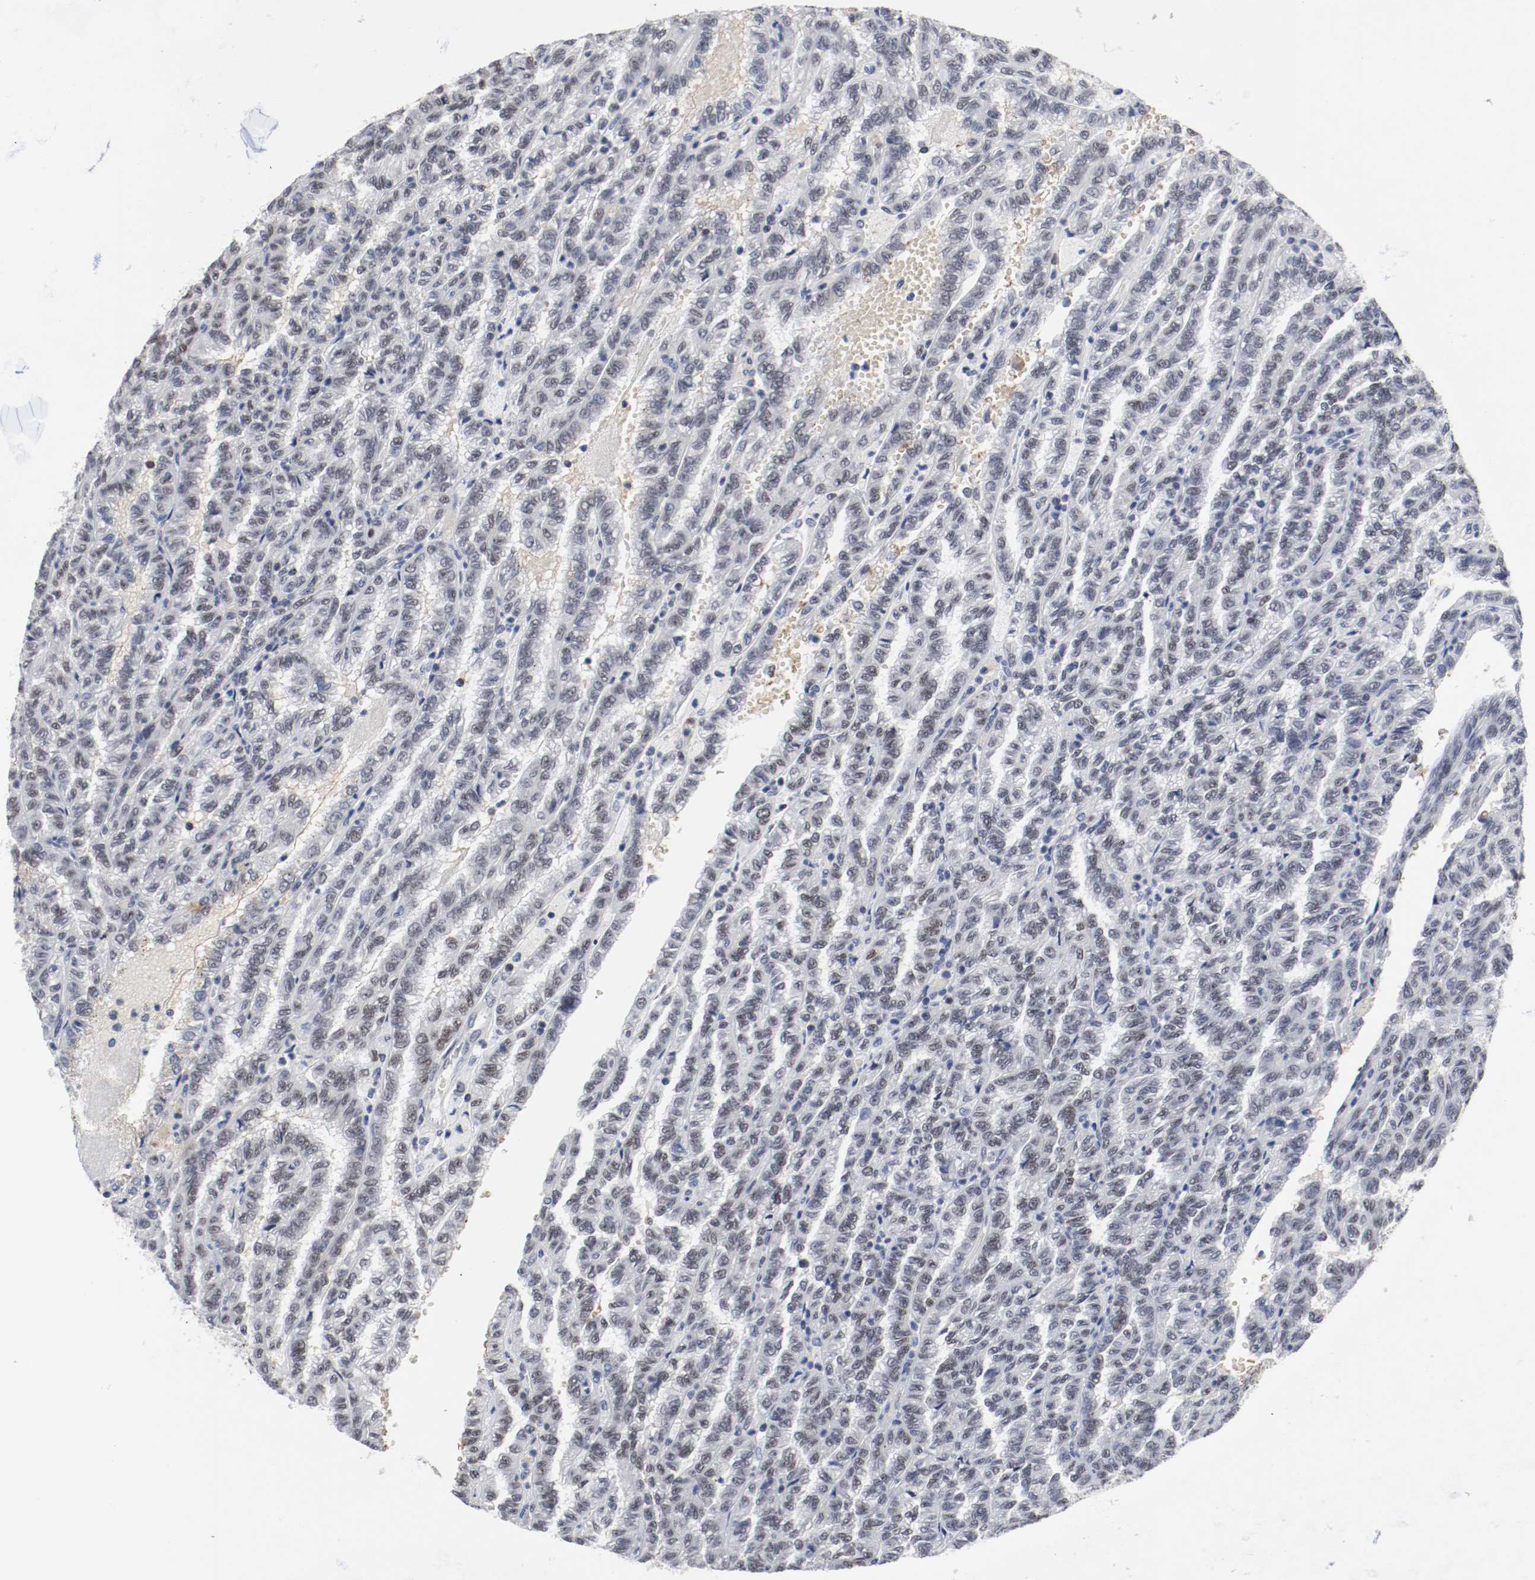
{"staining": {"intensity": "weak", "quantity": ">75%", "location": "nuclear"}, "tissue": "renal cancer", "cell_type": "Tumor cells", "image_type": "cancer", "snomed": [{"axis": "morphology", "description": "Inflammation, NOS"}, {"axis": "morphology", "description": "Adenocarcinoma, NOS"}, {"axis": "topography", "description": "Kidney"}], "caption": "DAB immunohistochemical staining of human renal cancer (adenocarcinoma) exhibits weak nuclear protein positivity in about >75% of tumor cells. The staining was performed using DAB, with brown indicating positive protein expression. Nuclei are stained blue with hematoxylin.", "gene": "JUND", "patient": {"sex": "male", "age": 68}}